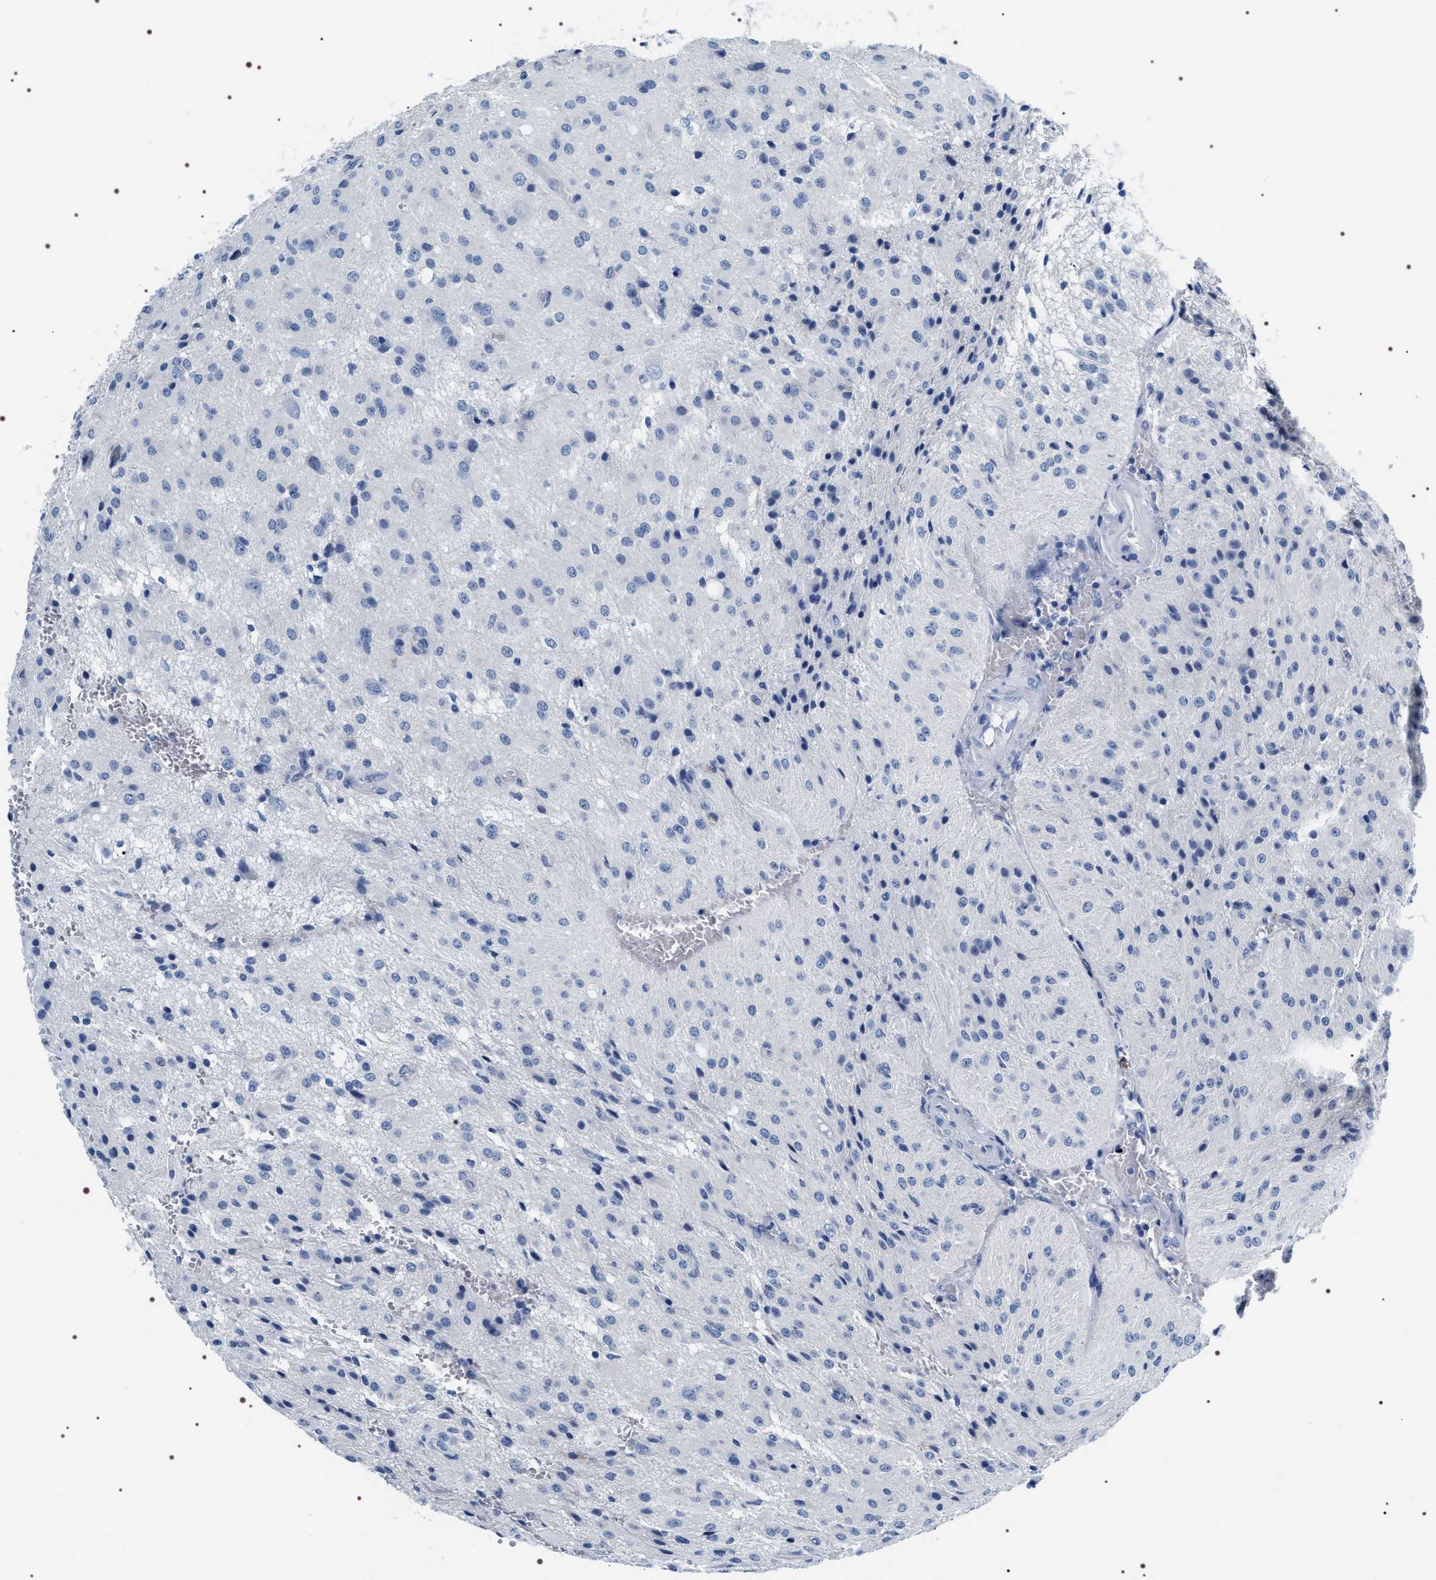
{"staining": {"intensity": "negative", "quantity": "none", "location": "none"}, "tissue": "glioma", "cell_type": "Tumor cells", "image_type": "cancer", "snomed": [{"axis": "morphology", "description": "Glioma, malignant, High grade"}, {"axis": "topography", "description": "Brain"}], "caption": "A histopathology image of glioma stained for a protein exhibits no brown staining in tumor cells.", "gene": "ADH4", "patient": {"sex": "female", "age": 59}}